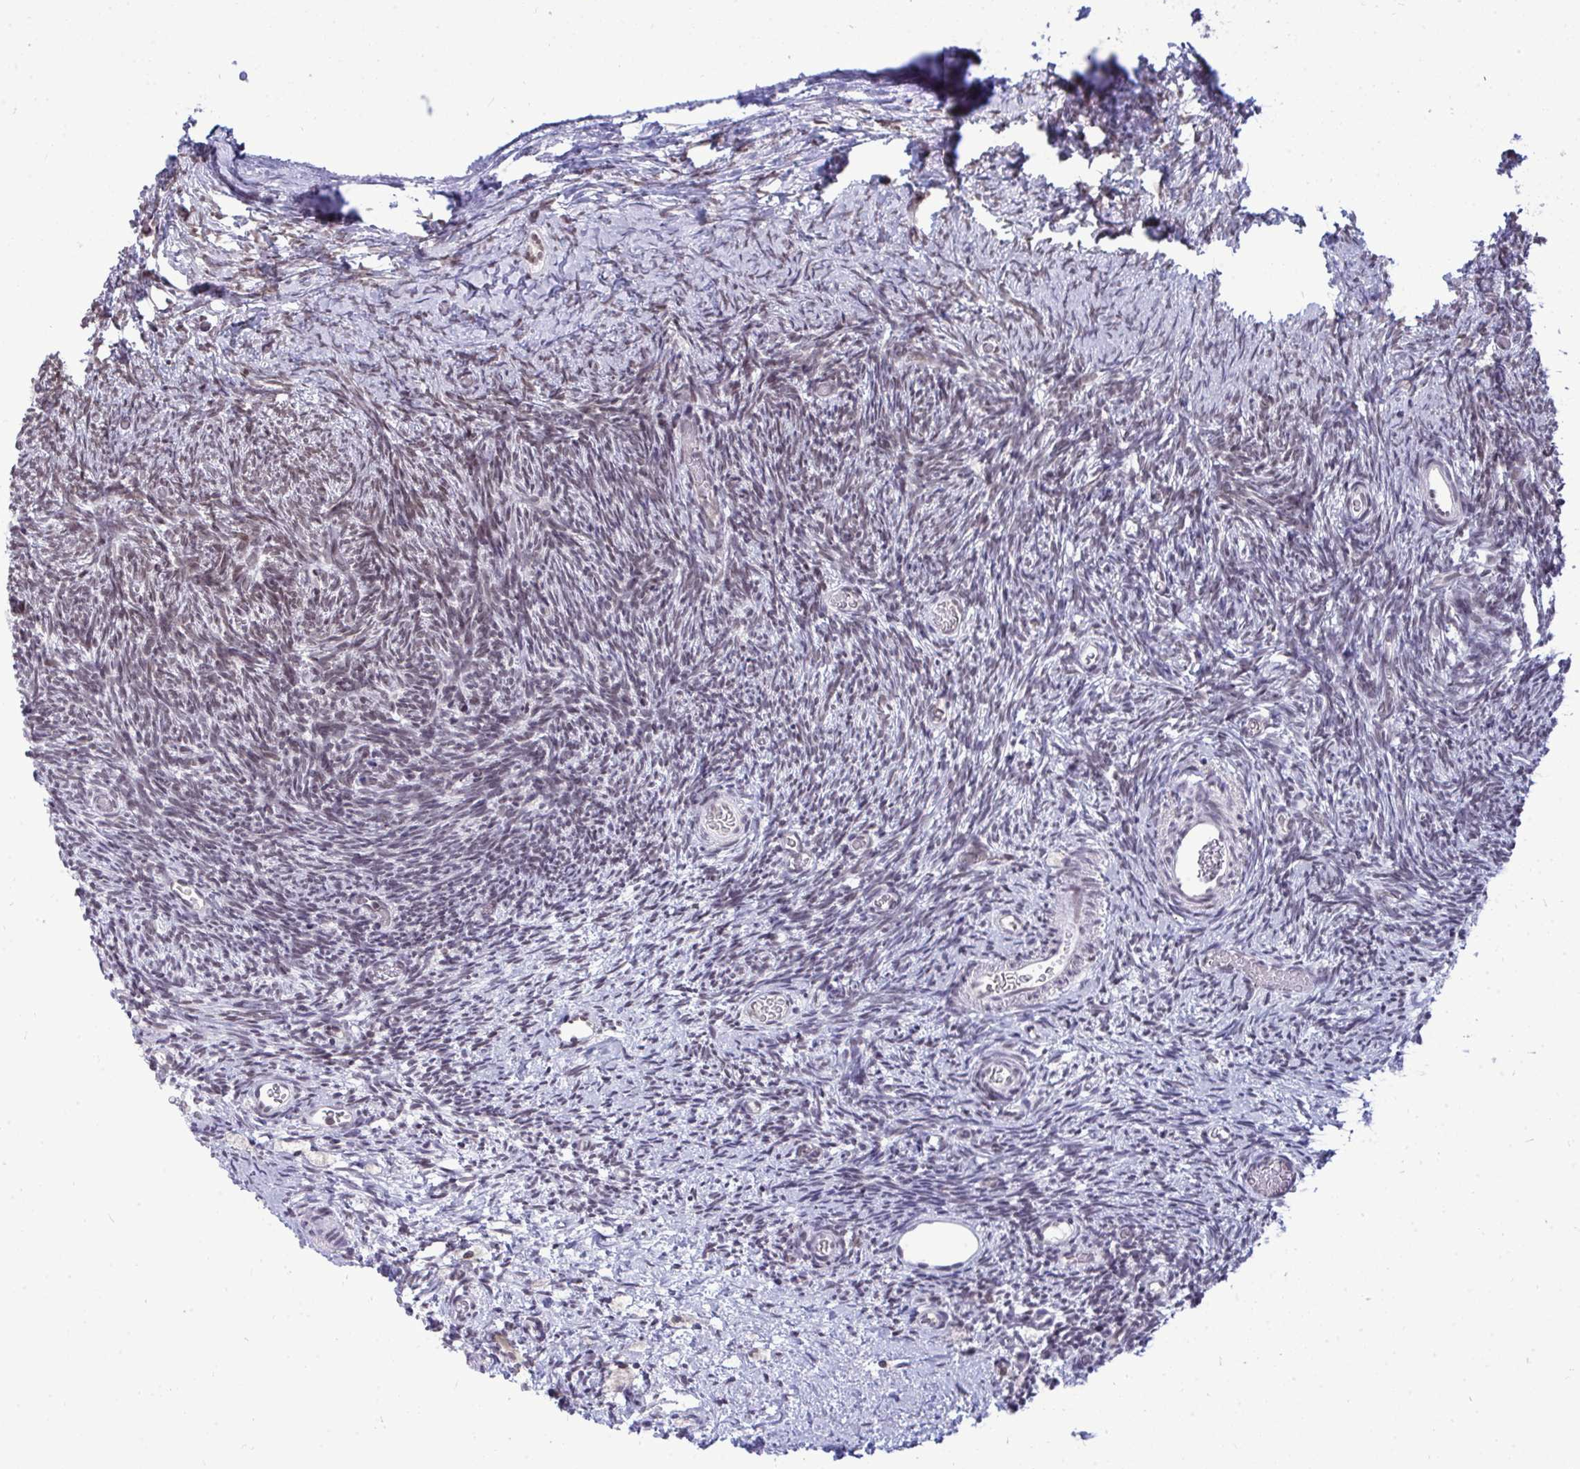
{"staining": {"intensity": "weak", "quantity": "25%-75%", "location": "nuclear"}, "tissue": "ovary", "cell_type": "Ovarian stroma cells", "image_type": "normal", "snomed": [{"axis": "morphology", "description": "Normal tissue, NOS"}, {"axis": "topography", "description": "Ovary"}], "caption": "The photomicrograph displays a brown stain indicating the presence of a protein in the nuclear of ovarian stroma cells in ovary.", "gene": "JPT1", "patient": {"sex": "female", "age": 39}}